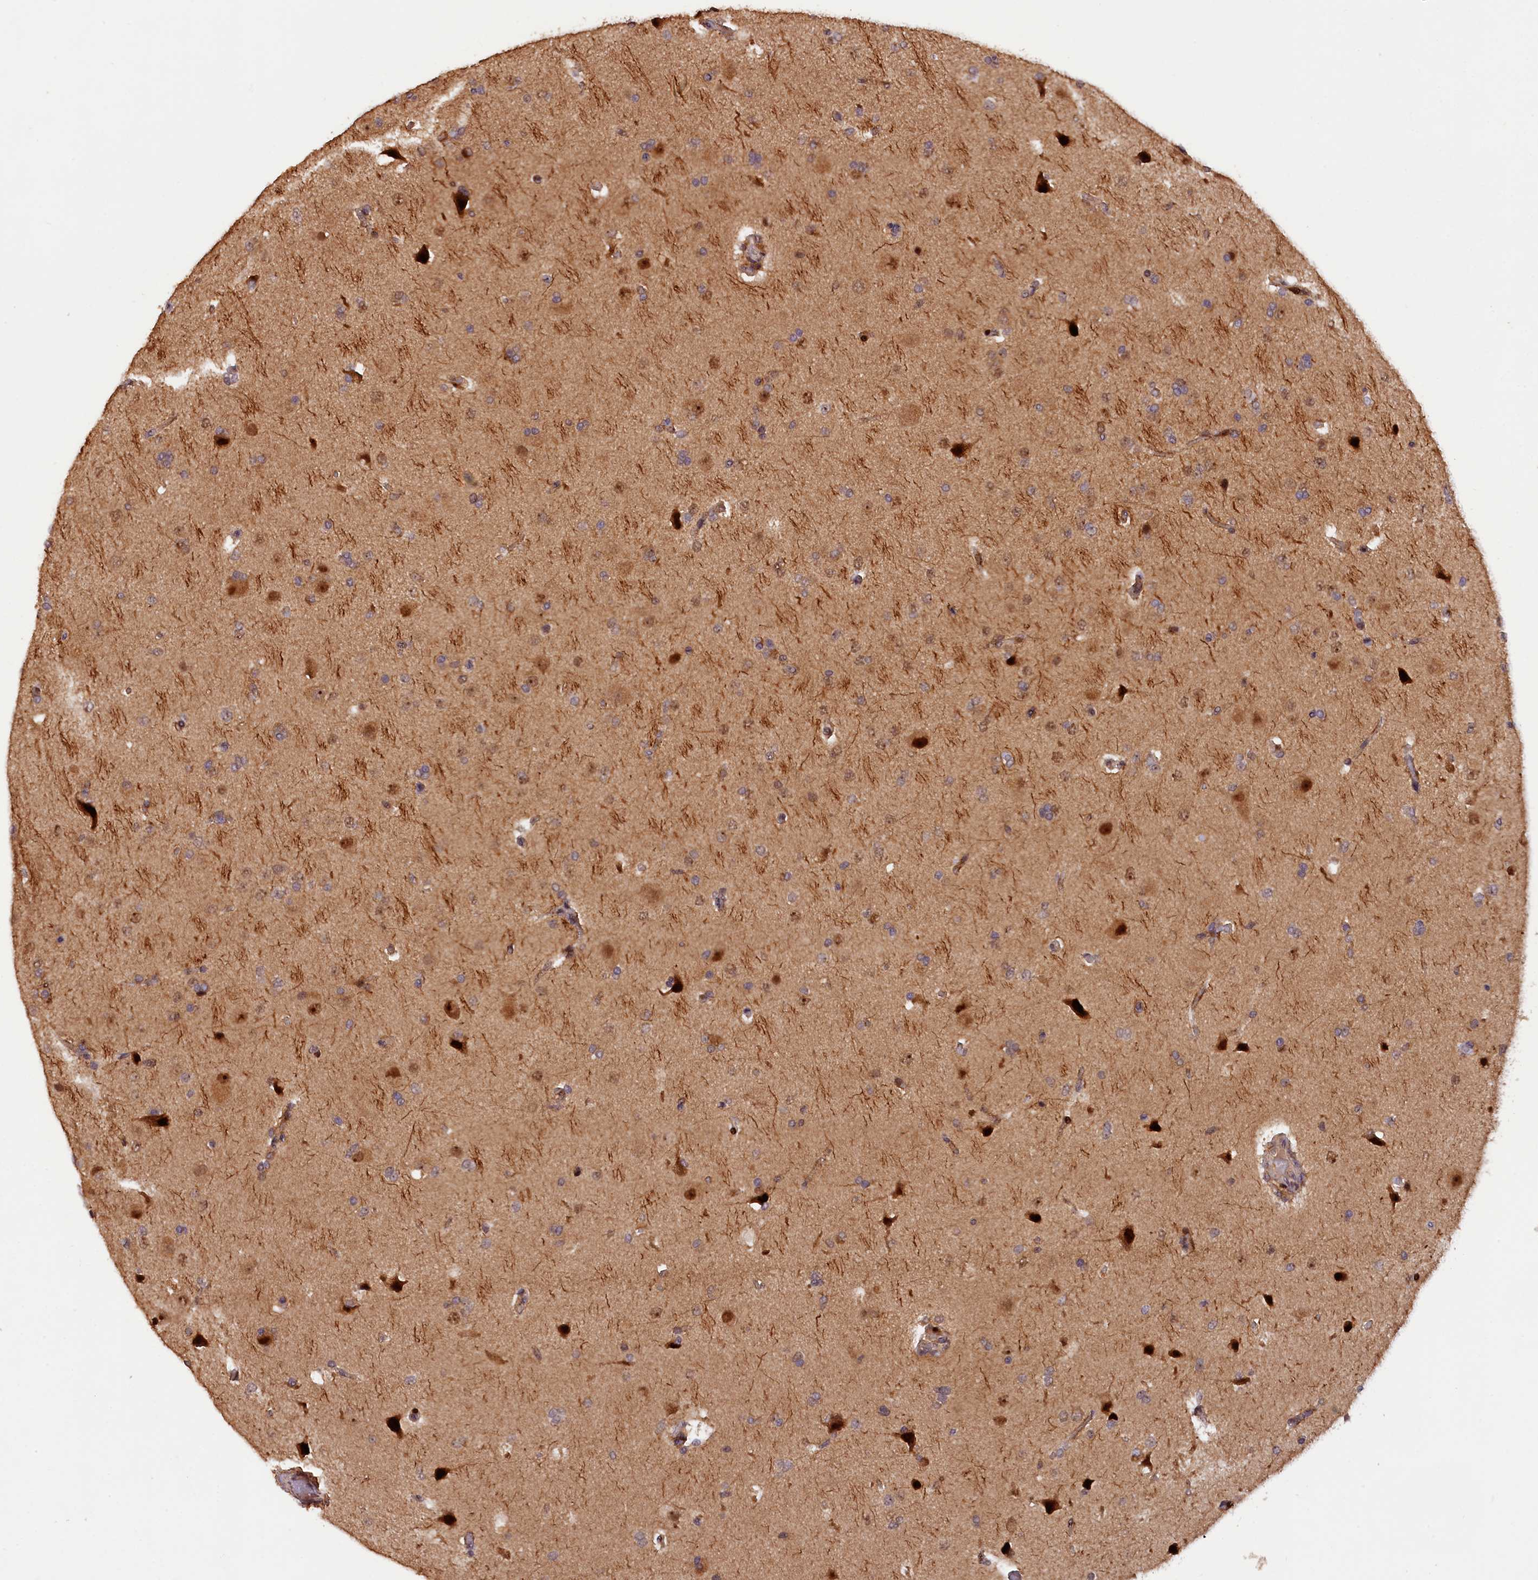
{"staining": {"intensity": "moderate", "quantity": "<25%", "location": "nuclear"}, "tissue": "glioma", "cell_type": "Tumor cells", "image_type": "cancer", "snomed": [{"axis": "morphology", "description": "Glioma, malignant, High grade"}, {"axis": "topography", "description": "Brain"}], "caption": "There is low levels of moderate nuclear expression in tumor cells of malignant glioma (high-grade), as demonstrated by immunohistochemical staining (brown color).", "gene": "PHAF1", "patient": {"sex": "male", "age": 72}}